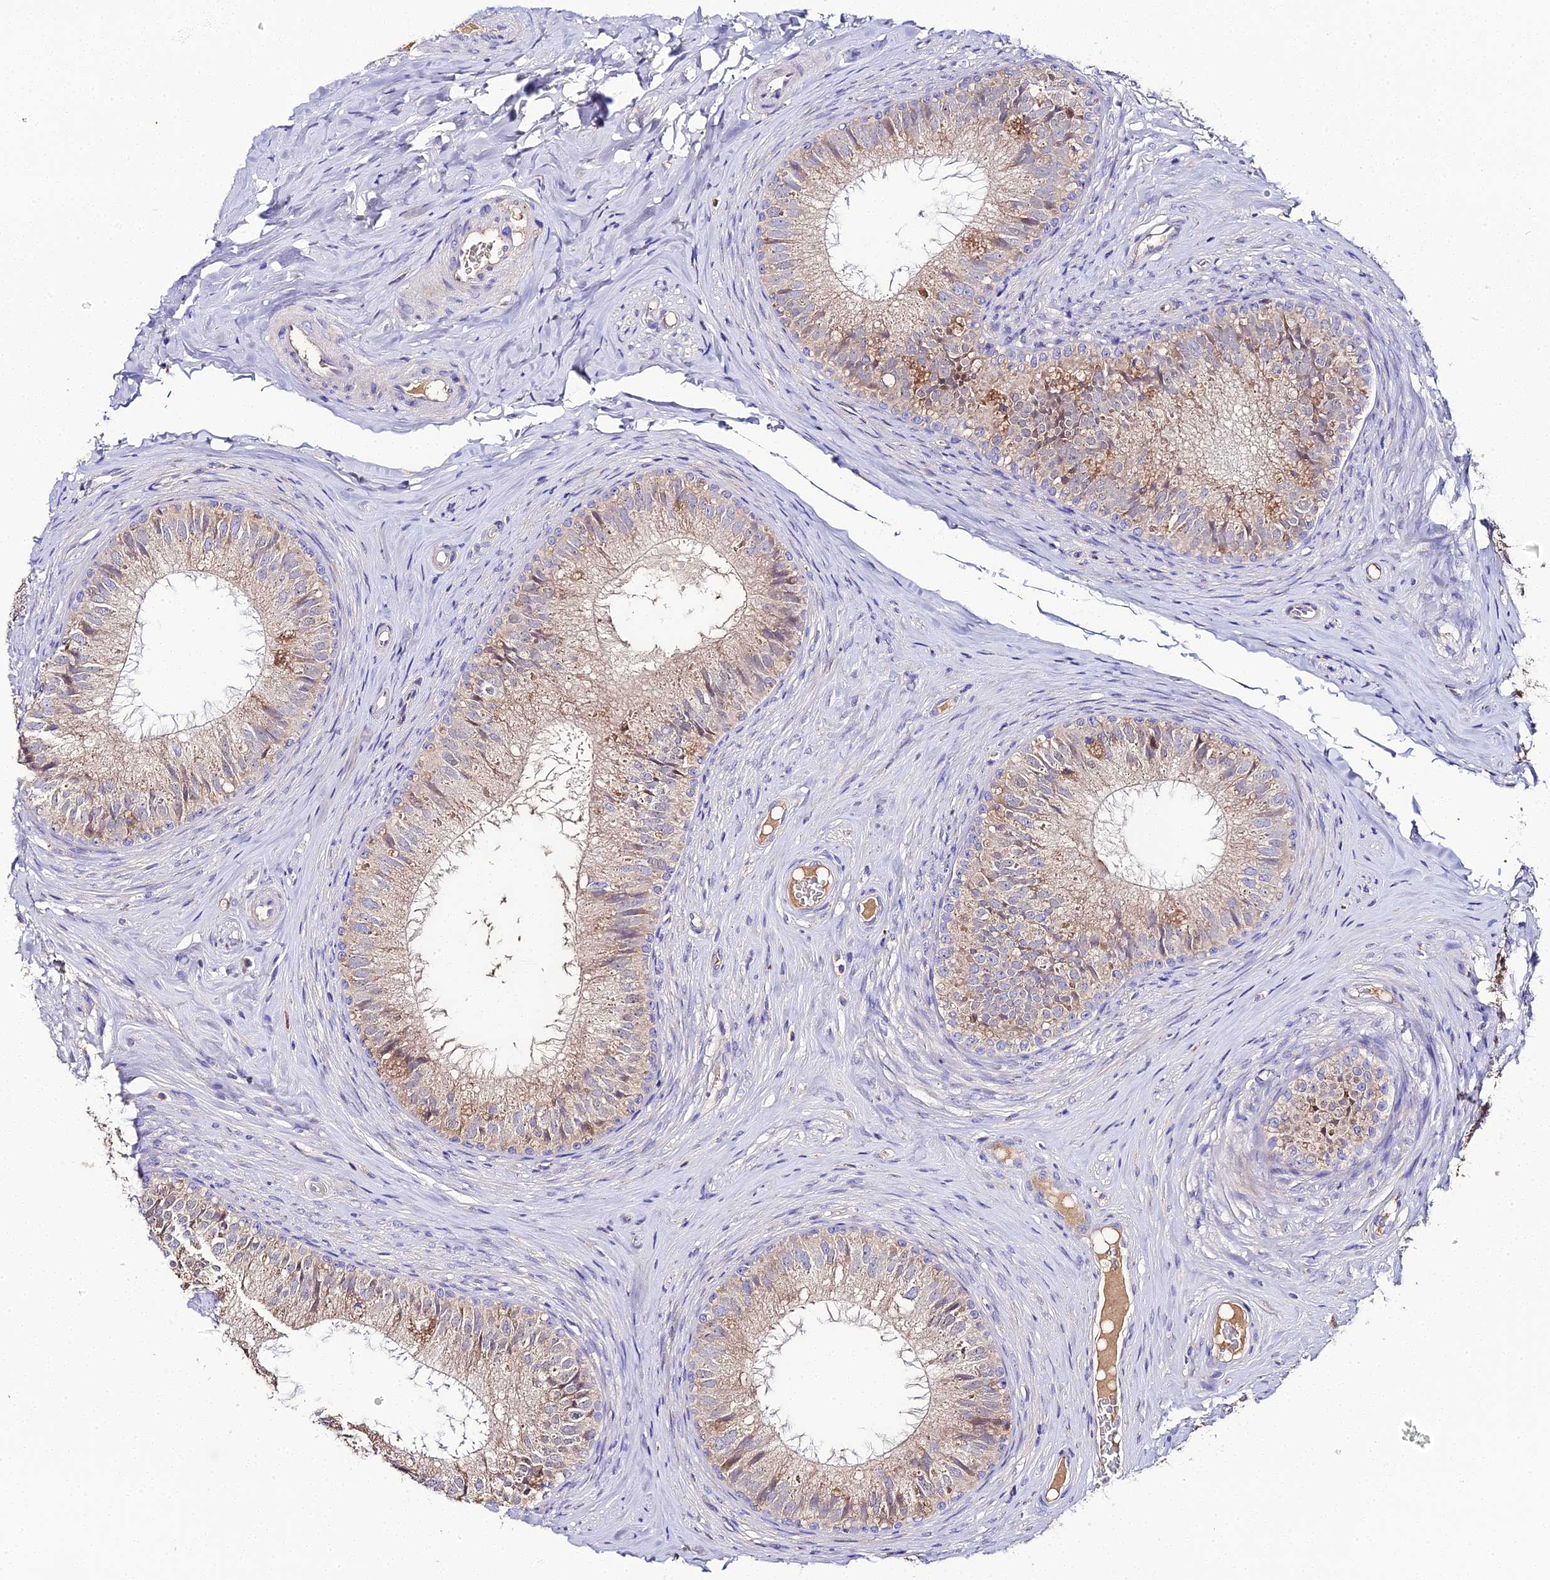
{"staining": {"intensity": "weak", "quantity": "25%-75%", "location": "cytoplasmic/membranous"}, "tissue": "epididymis", "cell_type": "Glandular cells", "image_type": "normal", "snomed": [{"axis": "morphology", "description": "Normal tissue, NOS"}, {"axis": "topography", "description": "Epididymis"}], "caption": "Brown immunohistochemical staining in unremarkable human epididymis demonstrates weak cytoplasmic/membranous staining in approximately 25%-75% of glandular cells. The staining is performed using DAB brown chromogen to label protein expression. The nuclei are counter-stained blue using hematoxylin.", "gene": "SCX", "patient": {"sex": "male", "age": 34}}